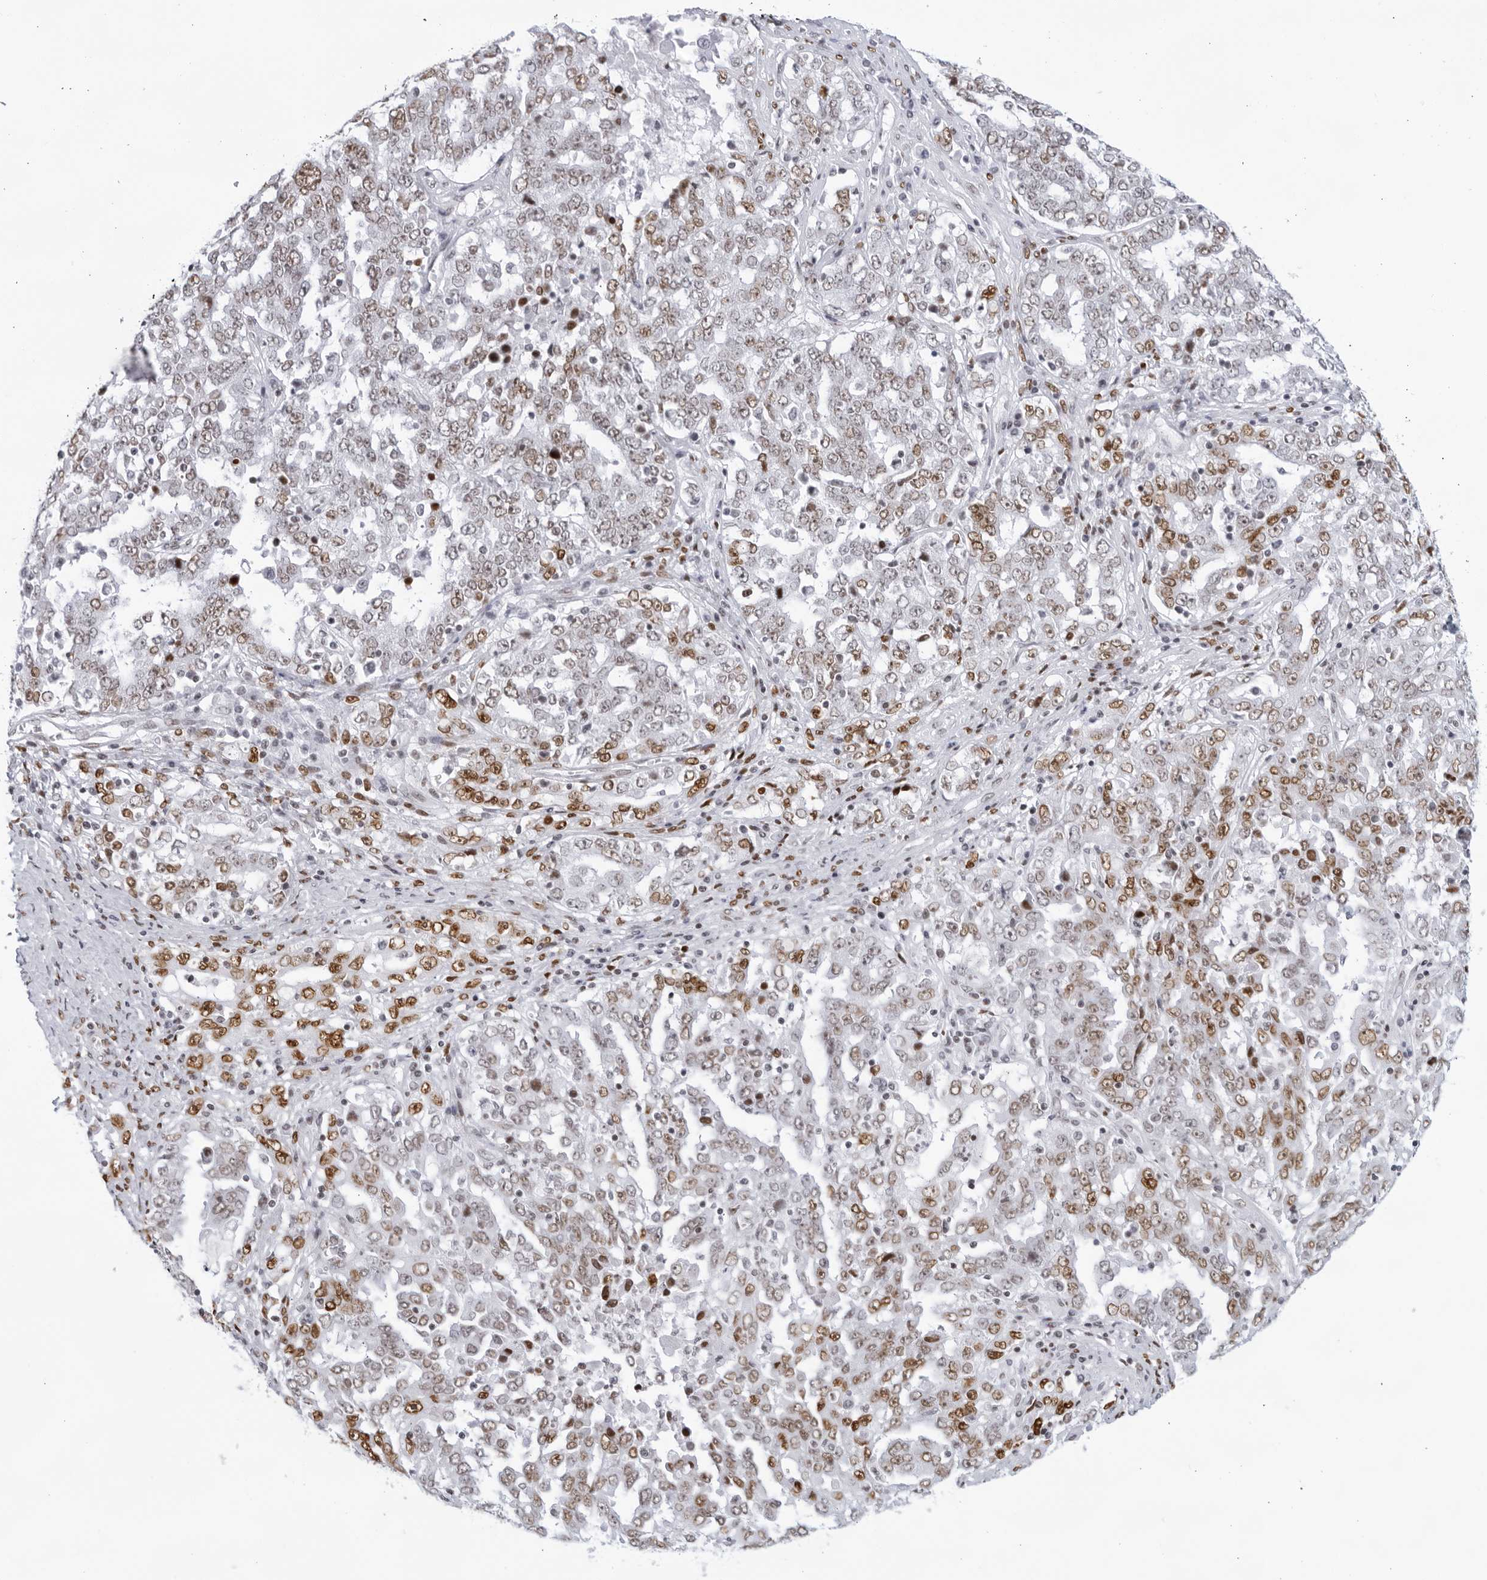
{"staining": {"intensity": "moderate", "quantity": ">75%", "location": "nuclear"}, "tissue": "ovarian cancer", "cell_type": "Tumor cells", "image_type": "cancer", "snomed": [{"axis": "morphology", "description": "Carcinoma, endometroid"}, {"axis": "topography", "description": "Ovary"}], "caption": "Protein positivity by immunohistochemistry exhibits moderate nuclear staining in approximately >75% of tumor cells in ovarian endometroid carcinoma.", "gene": "HP1BP3", "patient": {"sex": "female", "age": 62}}